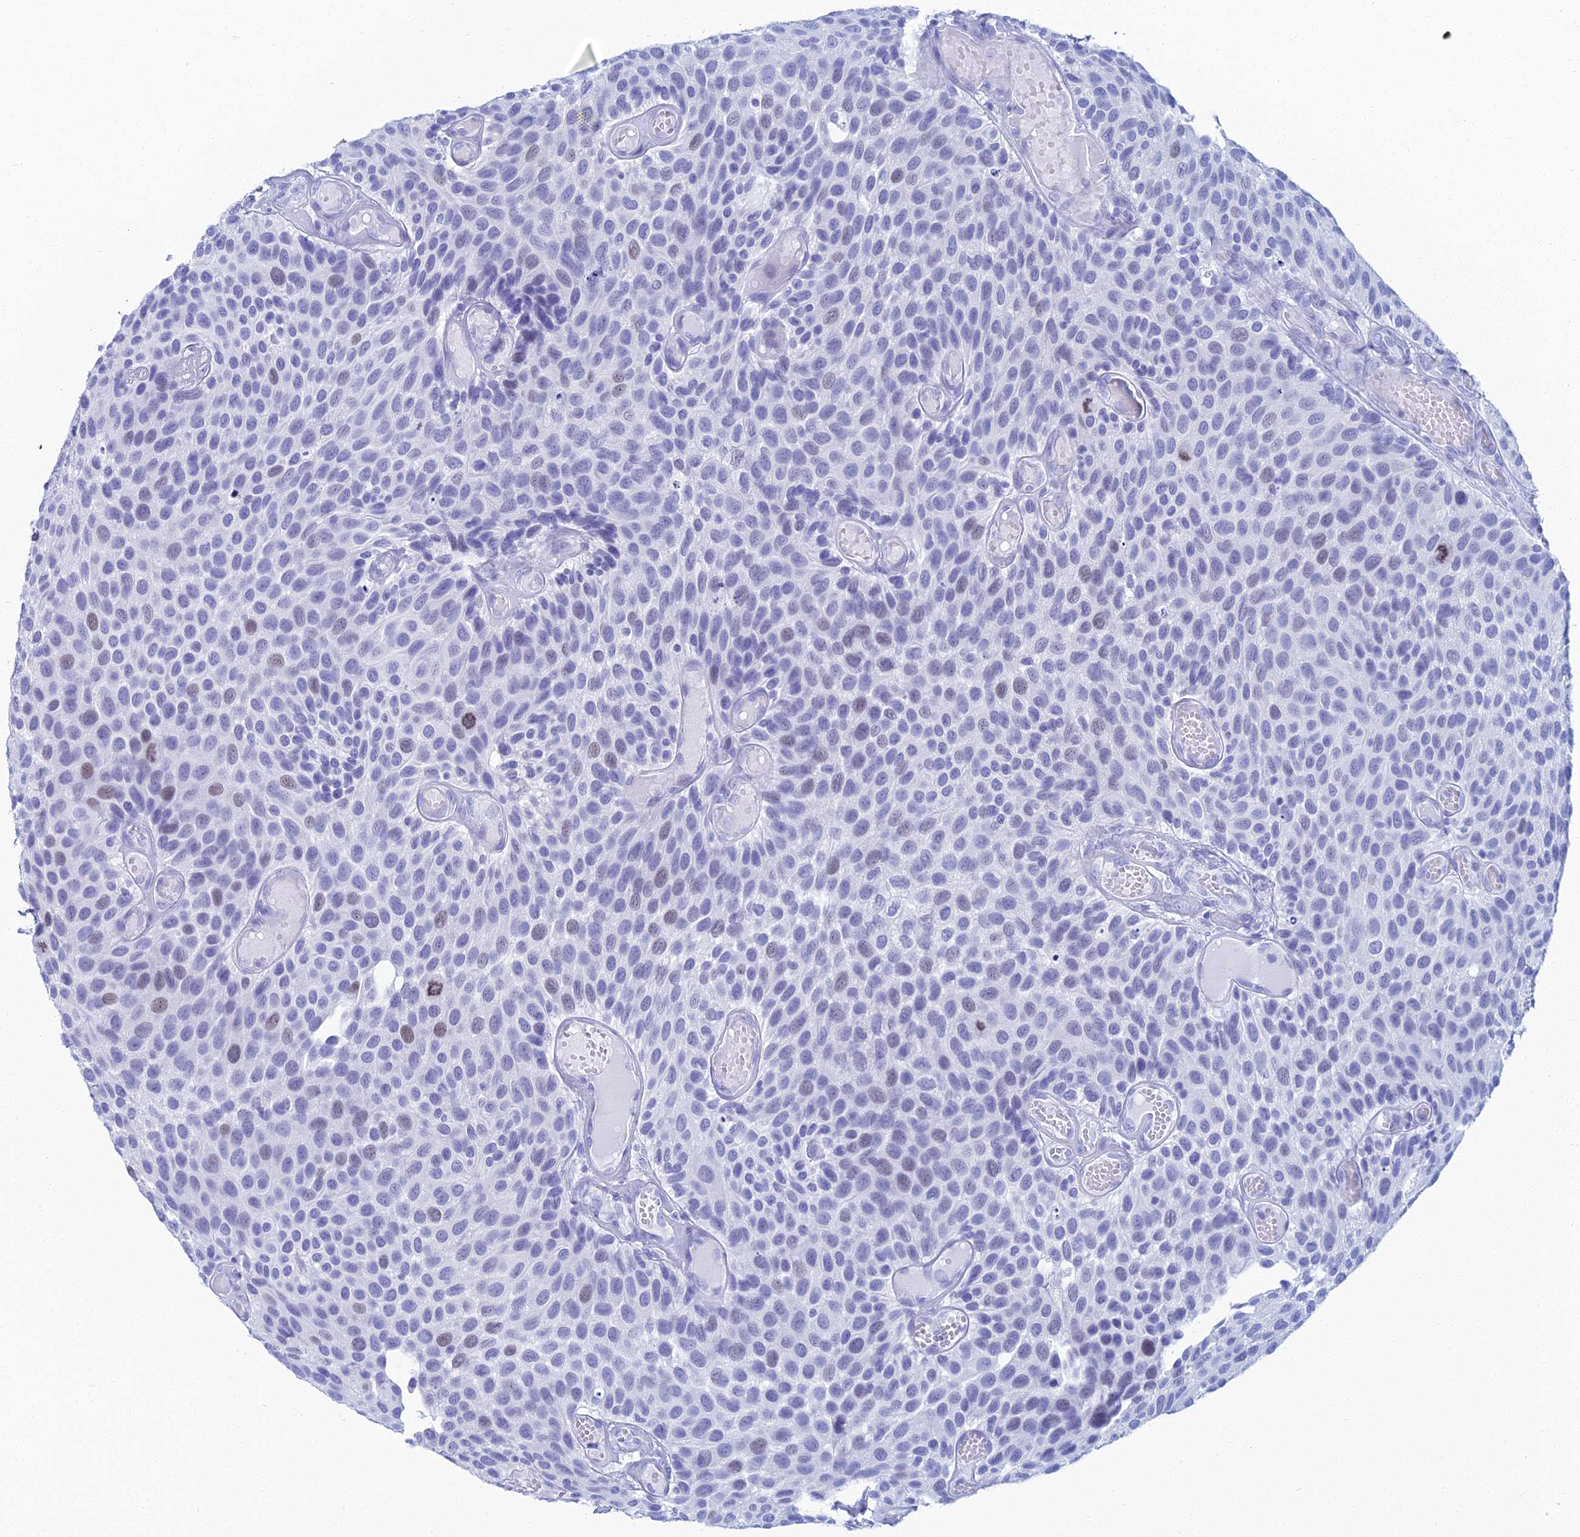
{"staining": {"intensity": "negative", "quantity": "none", "location": "none"}, "tissue": "urothelial cancer", "cell_type": "Tumor cells", "image_type": "cancer", "snomed": [{"axis": "morphology", "description": "Urothelial carcinoma, Low grade"}, {"axis": "topography", "description": "Urinary bladder"}], "caption": "The micrograph exhibits no staining of tumor cells in urothelial carcinoma (low-grade).", "gene": "TAF9B", "patient": {"sex": "male", "age": 89}}